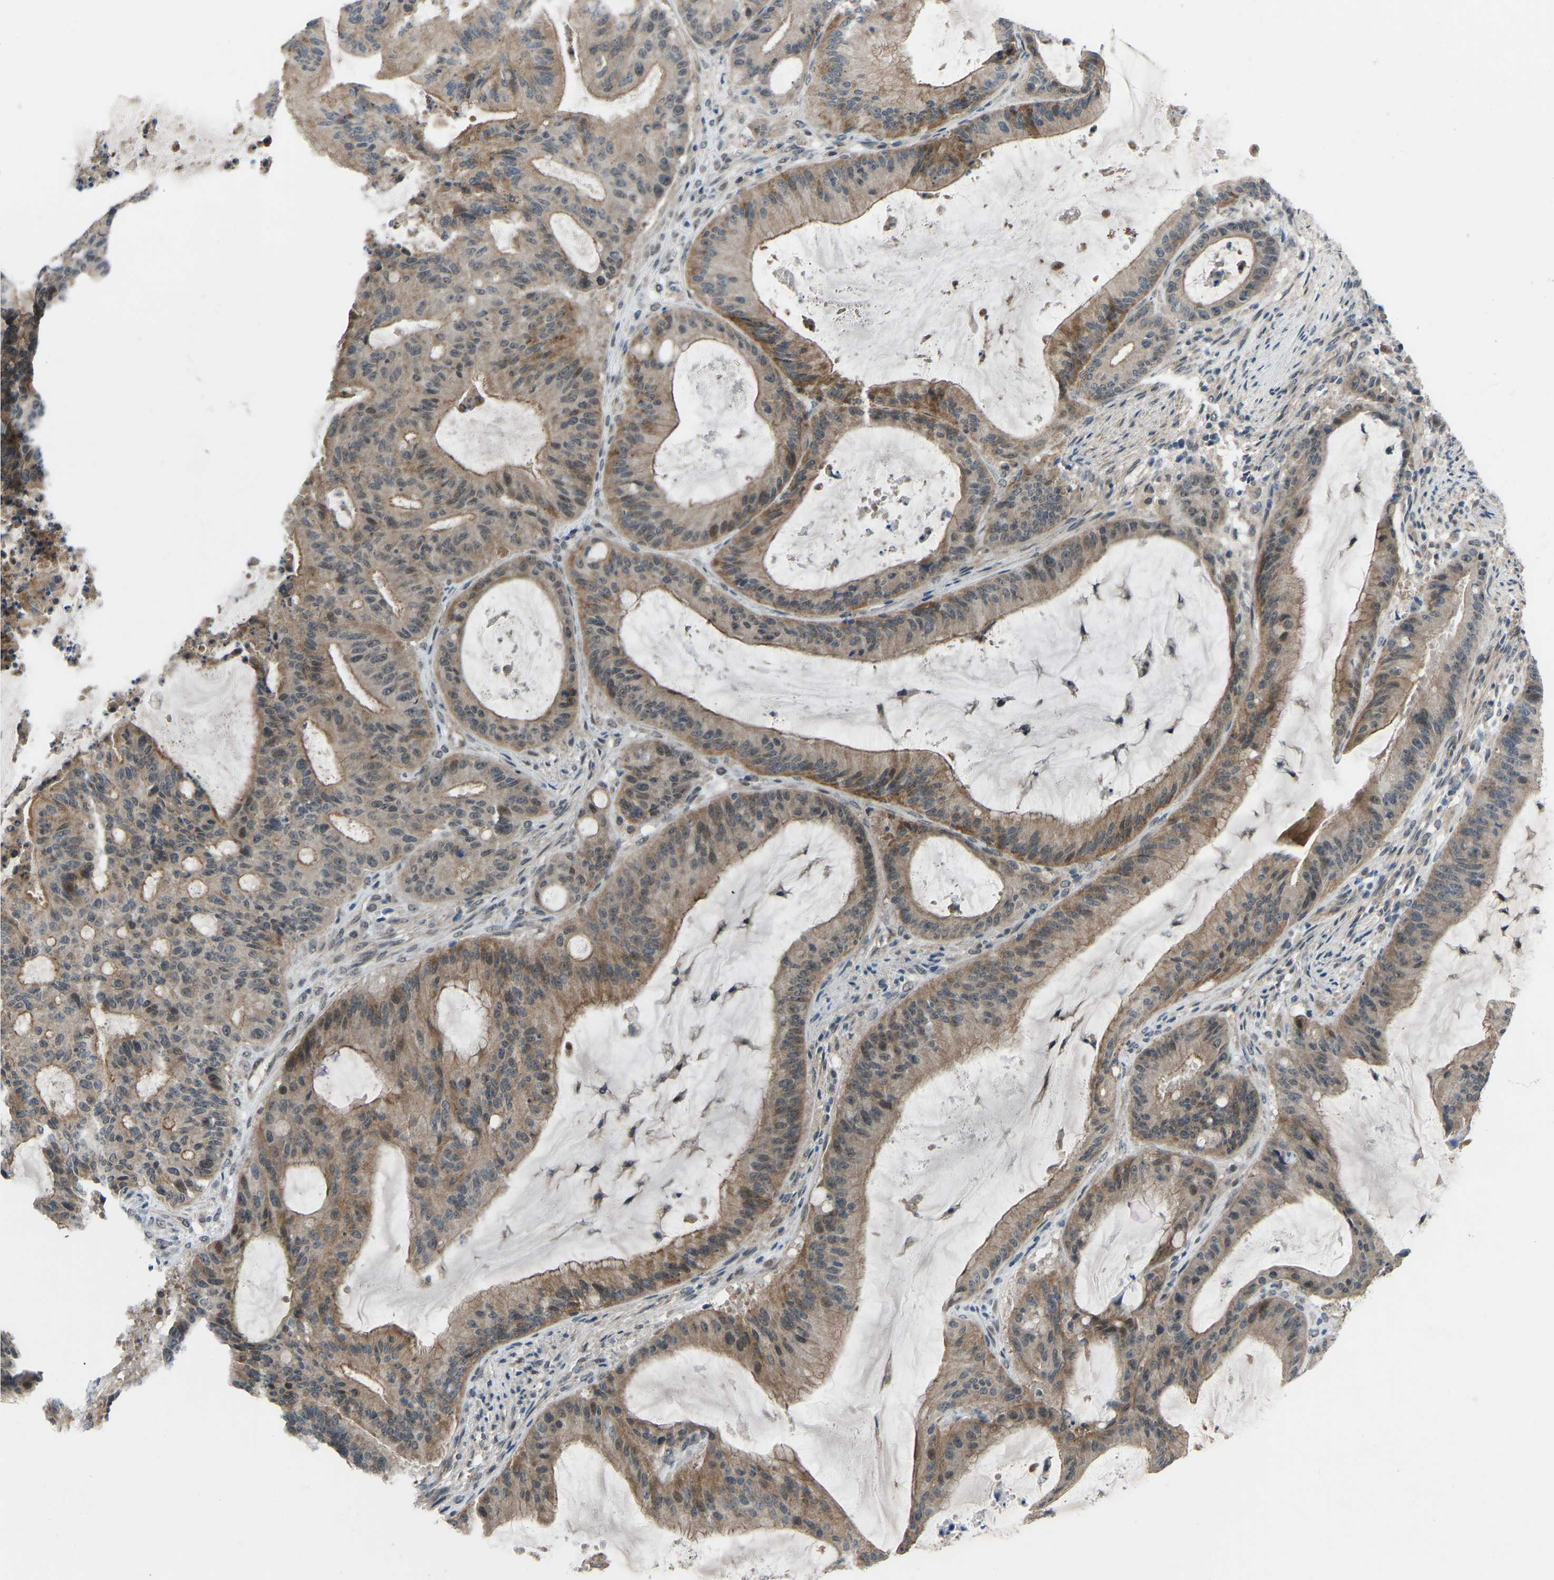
{"staining": {"intensity": "moderate", "quantity": ">75%", "location": "cytoplasmic/membranous"}, "tissue": "liver cancer", "cell_type": "Tumor cells", "image_type": "cancer", "snomed": [{"axis": "morphology", "description": "Normal tissue, NOS"}, {"axis": "morphology", "description": "Cholangiocarcinoma"}, {"axis": "topography", "description": "Liver"}, {"axis": "topography", "description": "Peripheral nerve tissue"}], "caption": "IHC histopathology image of human liver cancer (cholangiocarcinoma) stained for a protein (brown), which demonstrates medium levels of moderate cytoplasmic/membranous staining in approximately >75% of tumor cells.", "gene": "CDK2AP1", "patient": {"sex": "female", "age": 73}}